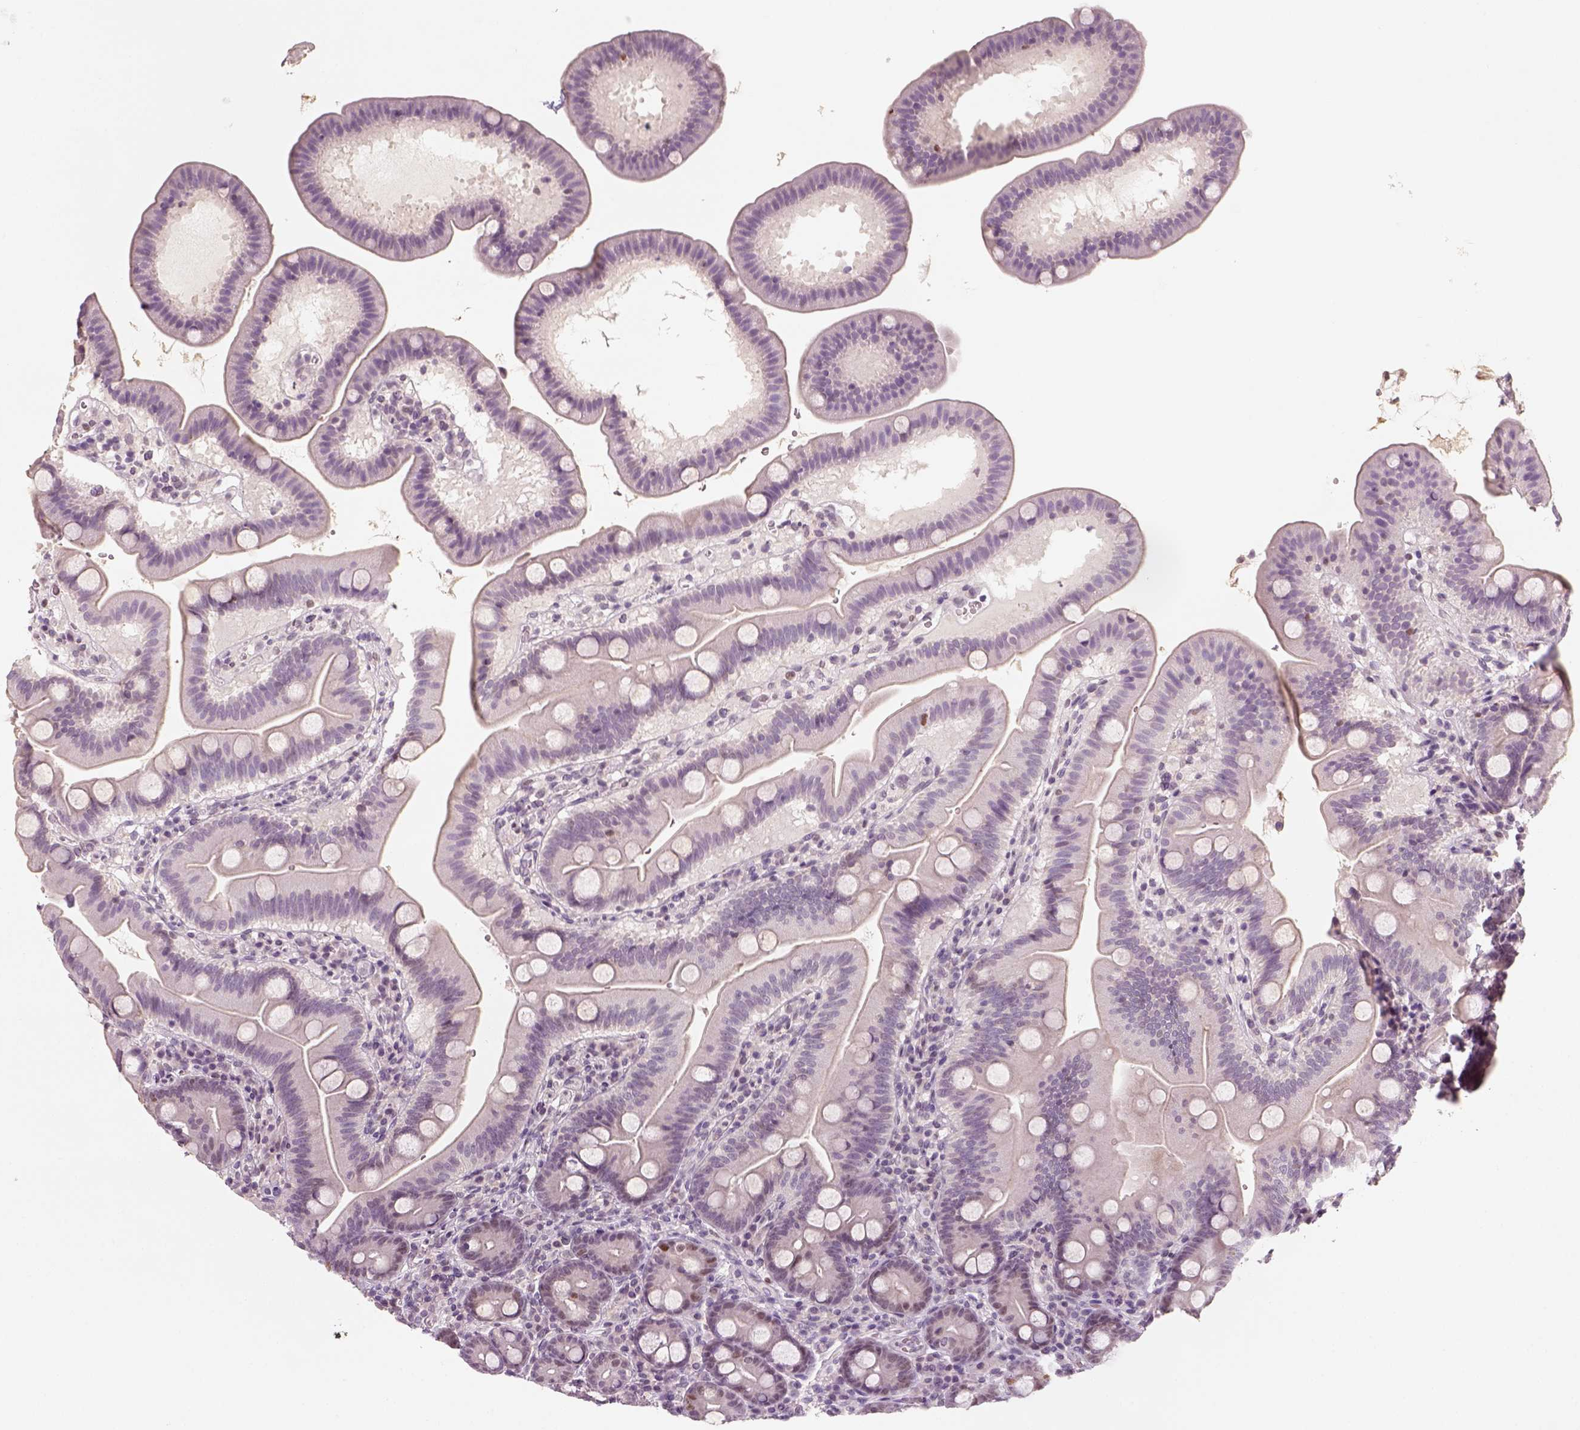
{"staining": {"intensity": "negative", "quantity": "none", "location": "none"}, "tissue": "duodenum", "cell_type": "Glandular cells", "image_type": "normal", "snomed": [{"axis": "morphology", "description": "Normal tissue, NOS"}, {"axis": "topography", "description": "Duodenum"}], "caption": "High power microscopy histopathology image of an immunohistochemistry image of unremarkable duodenum, revealing no significant expression in glandular cells. The staining is performed using DAB (3,3'-diaminobenzidine) brown chromogen with nuclei counter-stained in using hematoxylin.", "gene": "TP53", "patient": {"sex": "male", "age": 59}}